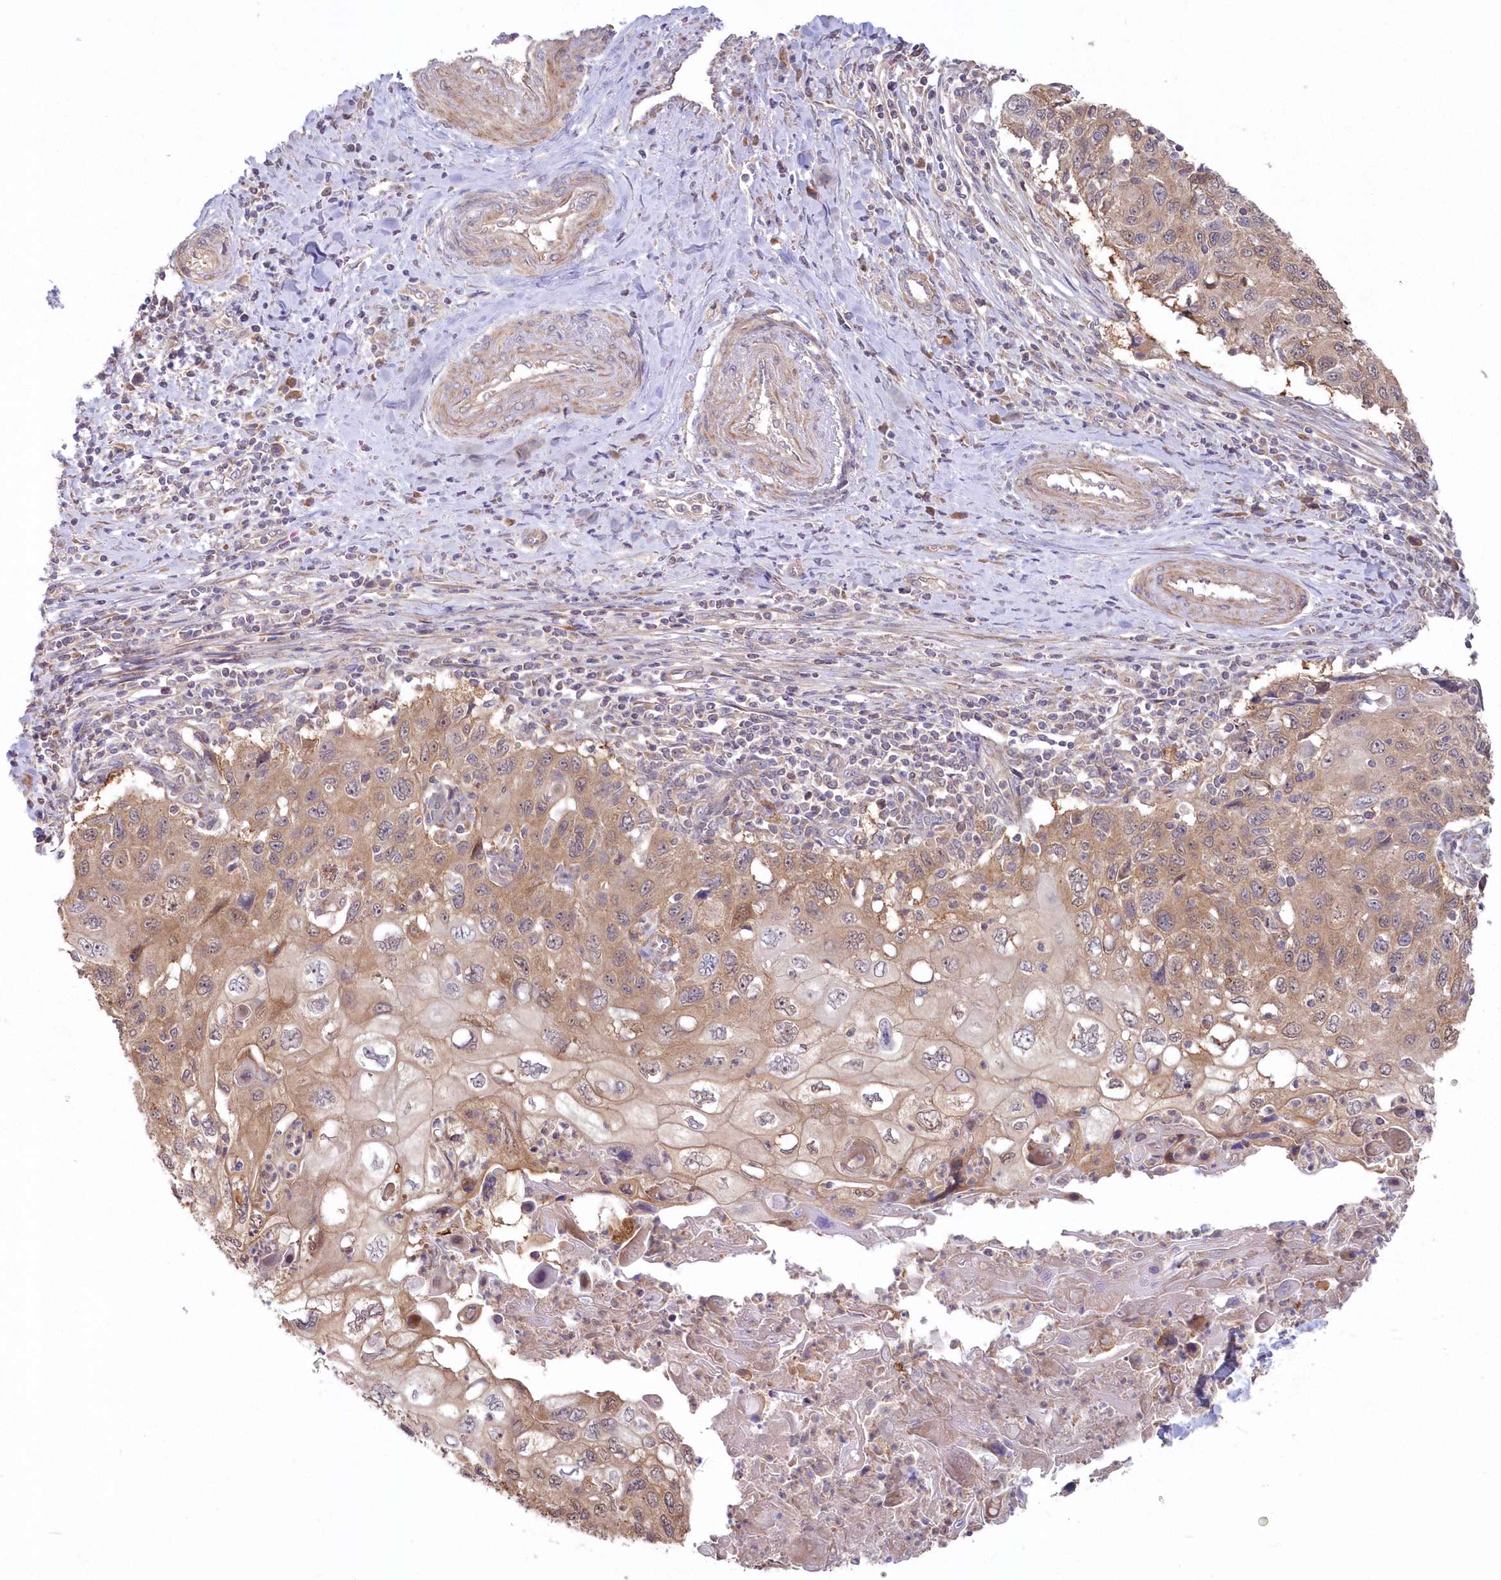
{"staining": {"intensity": "moderate", "quantity": ">75%", "location": "cytoplasmic/membranous"}, "tissue": "cervical cancer", "cell_type": "Tumor cells", "image_type": "cancer", "snomed": [{"axis": "morphology", "description": "Squamous cell carcinoma, NOS"}, {"axis": "topography", "description": "Cervix"}], "caption": "Cervical squamous cell carcinoma tissue shows moderate cytoplasmic/membranous staining in approximately >75% of tumor cells", "gene": "TBCA", "patient": {"sex": "female", "age": 70}}